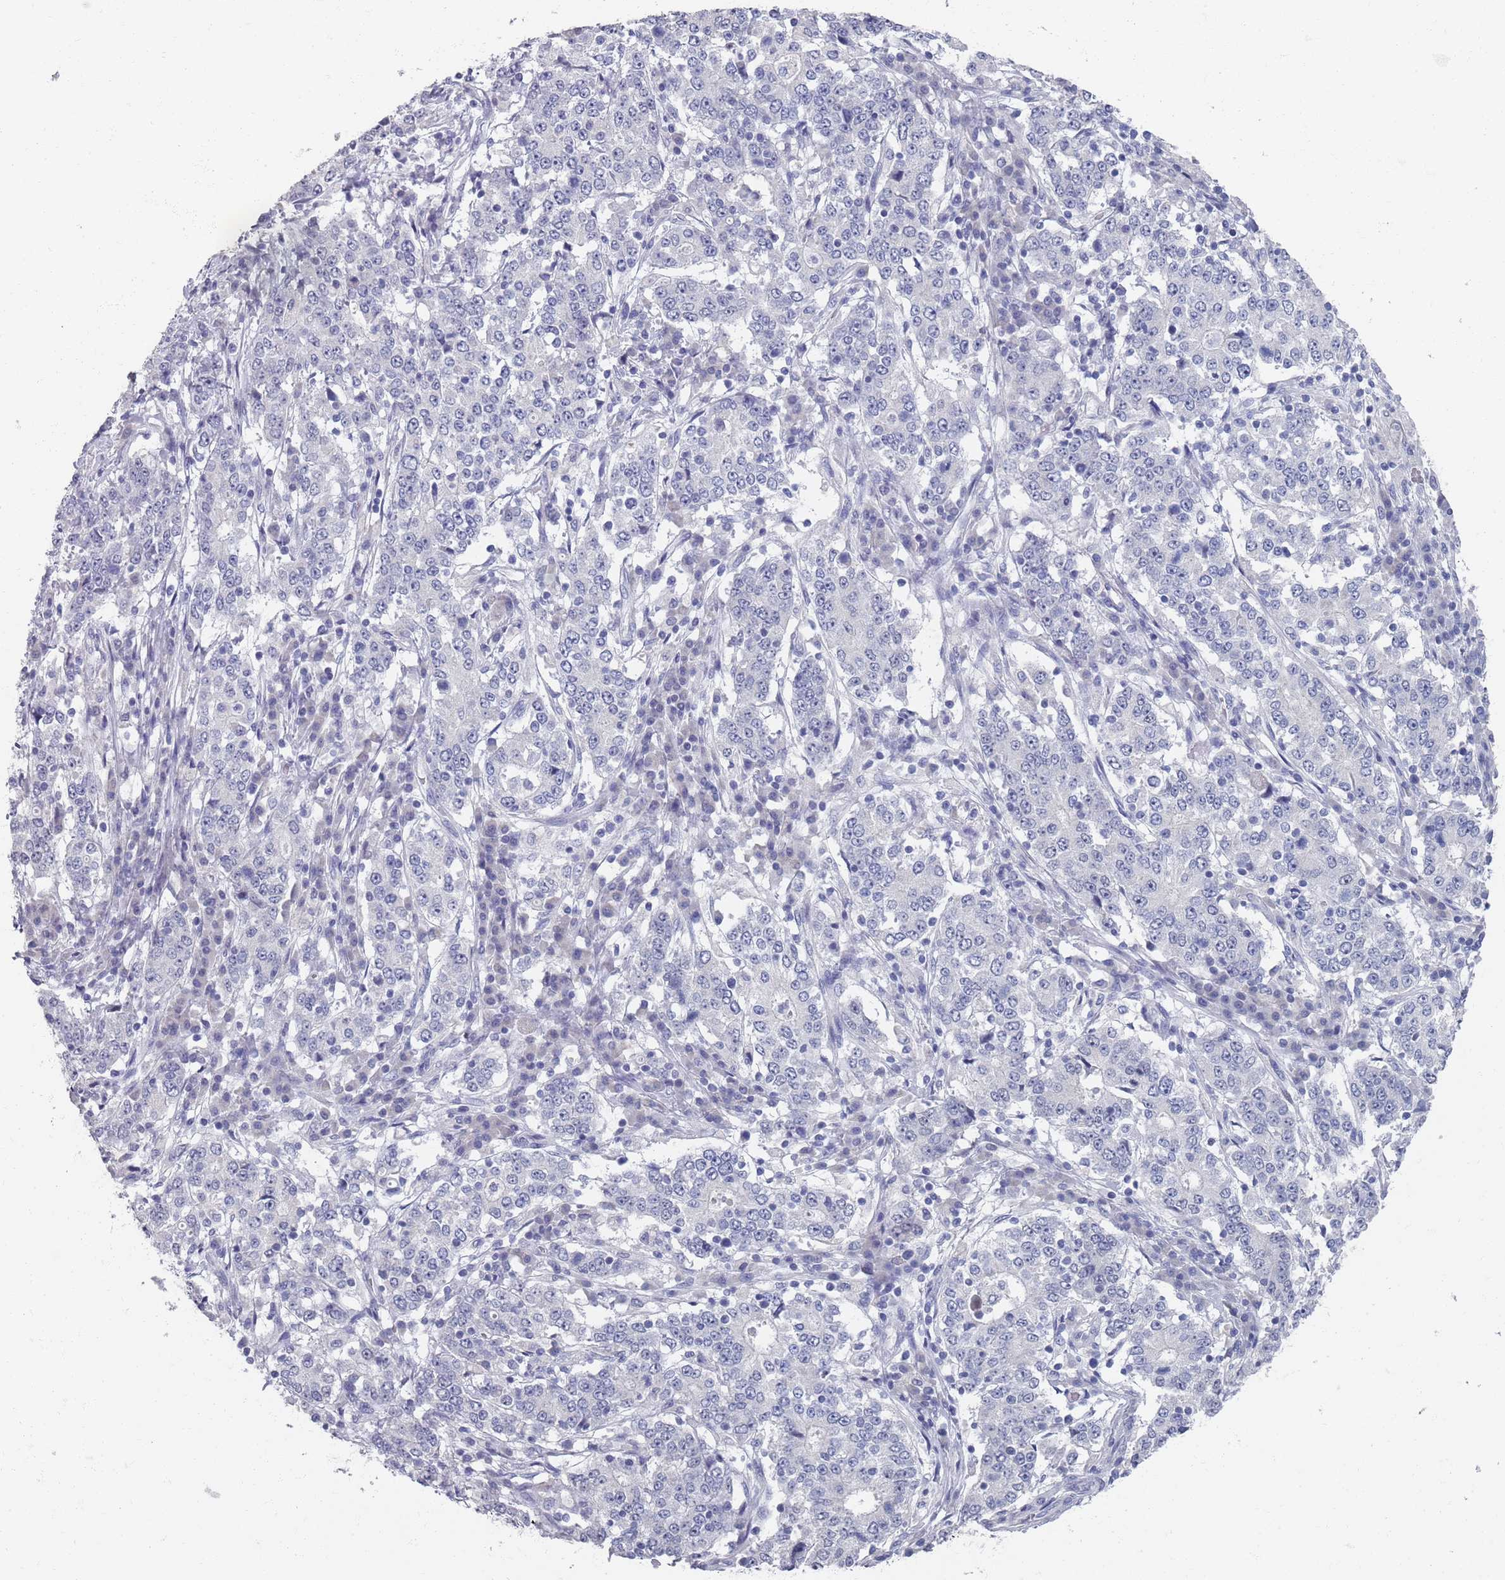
{"staining": {"intensity": "negative", "quantity": "none", "location": "none"}, "tissue": "stomach cancer", "cell_type": "Tumor cells", "image_type": "cancer", "snomed": [{"axis": "morphology", "description": "Adenocarcinoma, NOS"}, {"axis": "topography", "description": "Stomach"}], "caption": "High power microscopy histopathology image of an immunohistochemistry (IHC) image of adenocarcinoma (stomach), revealing no significant expression in tumor cells.", "gene": "SAMD1", "patient": {"sex": "male", "age": 59}}